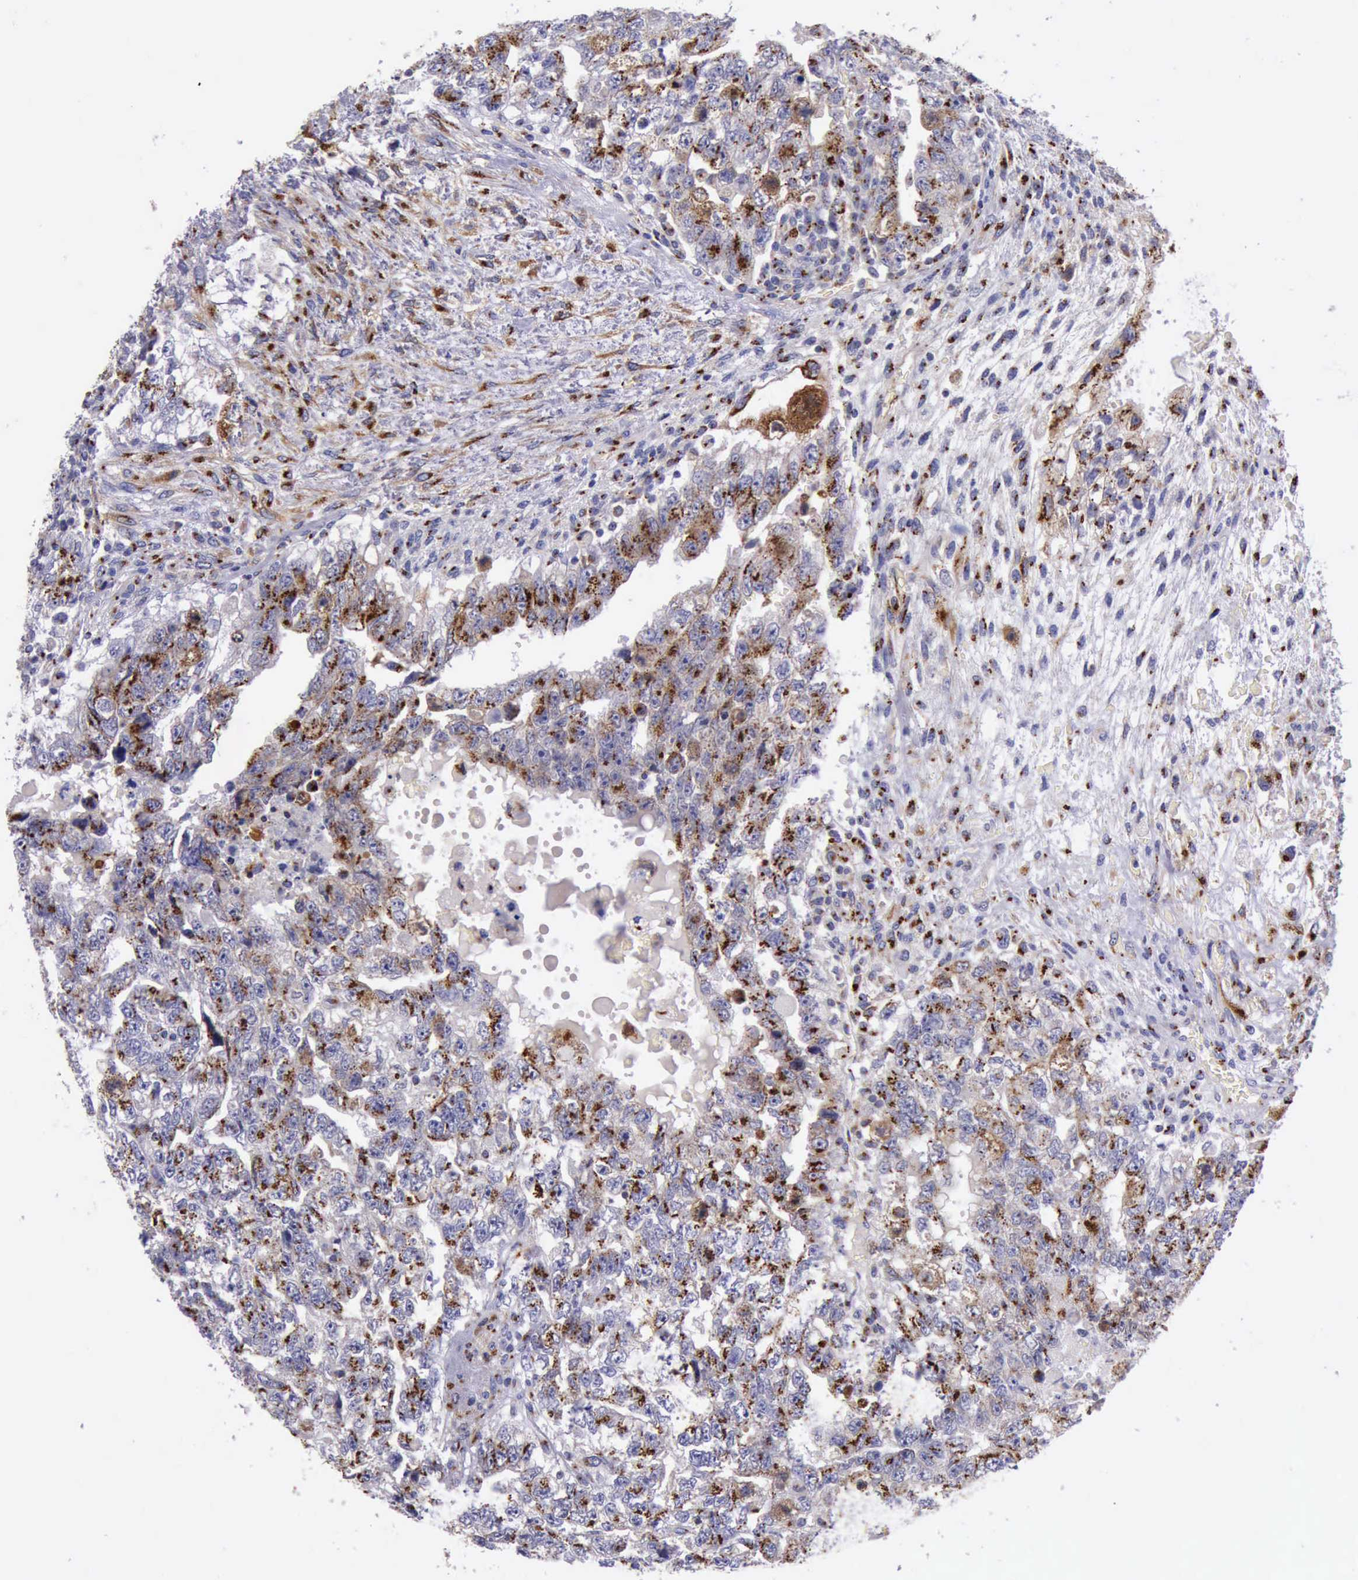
{"staining": {"intensity": "strong", "quantity": ">75%", "location": "cytoplasmic/membranous"}, "tissue": "testis cancer", "cell_type": "Tumor cells", "image_type": "cancer", "snomed": [{"axis": "morphology", "description": "Carcinoma, Embryonal, NOS"}, {"axis": "topography", "description": "Testis"}], "caption": "Embryonal carcinoma (testis) was stained to show a protein in brown. There is high levels of strong cytoplasmic/membranous positivity in approximately >75% of tumor cells. (Brightfield microscopy of DAB IHC at high magnification).", "gene": "GOLGA5", "patient": {"sex": "male", "age": 36}}